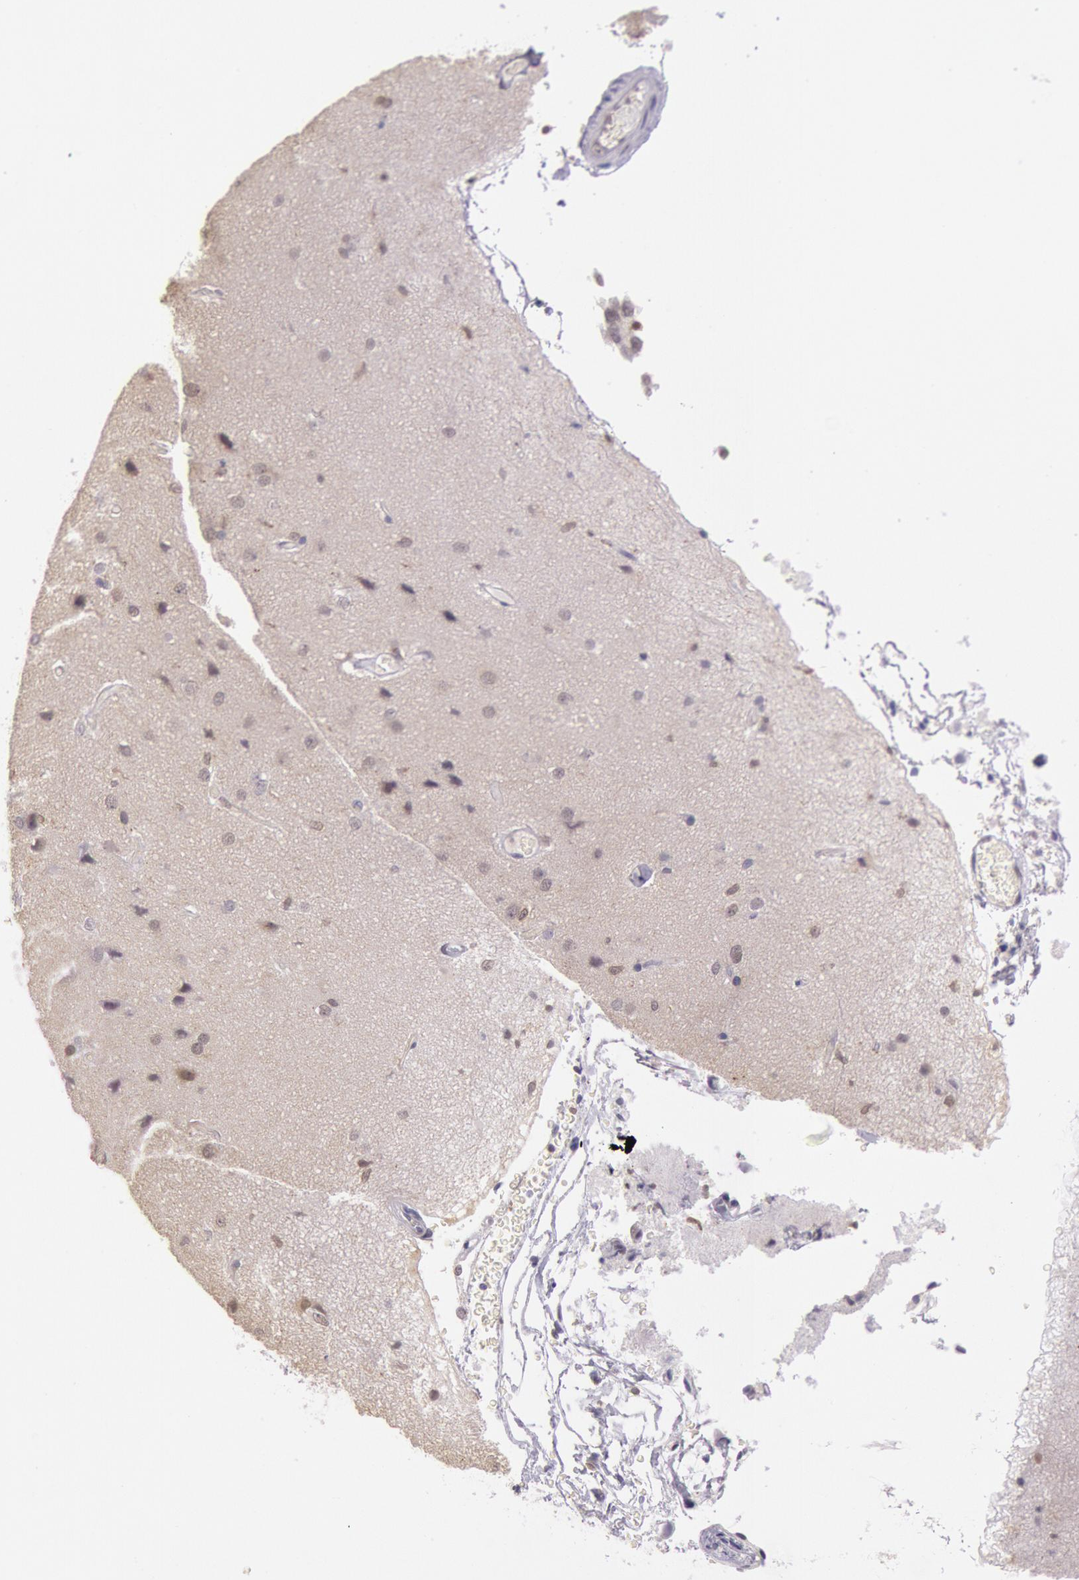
{"staining": {"intensity": "negative", "quantity": "none", "location": "none"}, "tissue": "cerebral cortex", "cell_type": "Endothelial cells", "image_type": "normal", "snomed": [{"axis": "morphology", "description": "Normal tissue, NOS"}, {"axis": "morphology", "description": "Glioma, malignant, High grade"}, {"axis": "topography", "description": "Cerebral cortex"}], "caption": "A micrograph of cerebral cortex stained for a protein shows no brown staining in endothelial cells.", "gene": "HIF1A", "patient": {"sex": "male", "age": 77}}